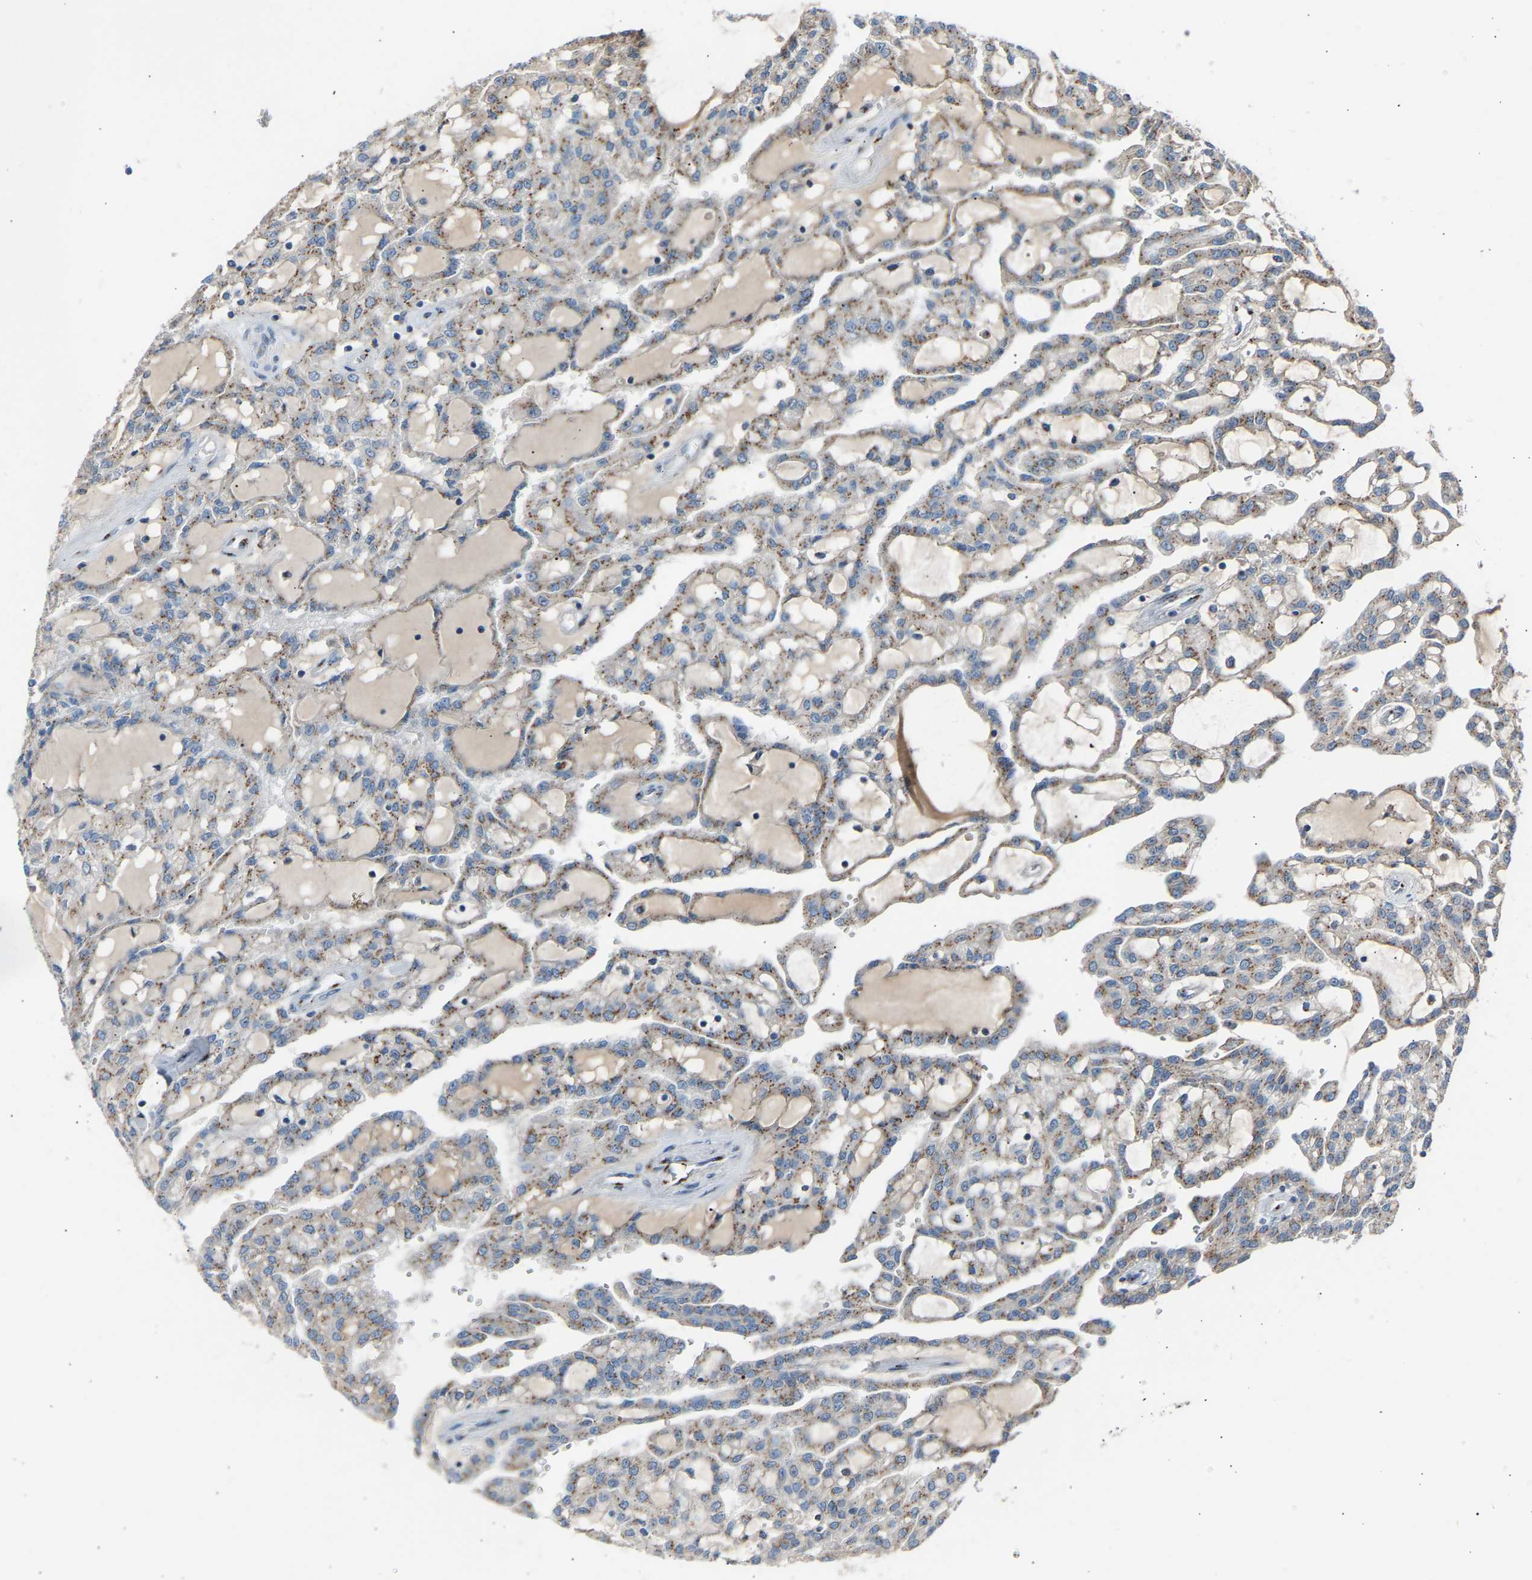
{"staining": {"intensity": "moderate", "quantity": ">75%", "location": "cytoplasmic/membranous"}, "tissue": "renal cancer", "cell_type": "Tumor cells", "image_type": "cancer", "snomed": [{"axis": "morphology", "description": "Adenocarcinoma, NOS"}, {"axis": "topography", "description": "Kidney"}], "caption": "This is an image of immunohistochemistry staining of renal adenocarcinoma, which shows moderate positivity in the cytoplasmic/membranous of tumor cells.", "gene": "CYREN", "patient": {"sex": "male", "age": 63}}